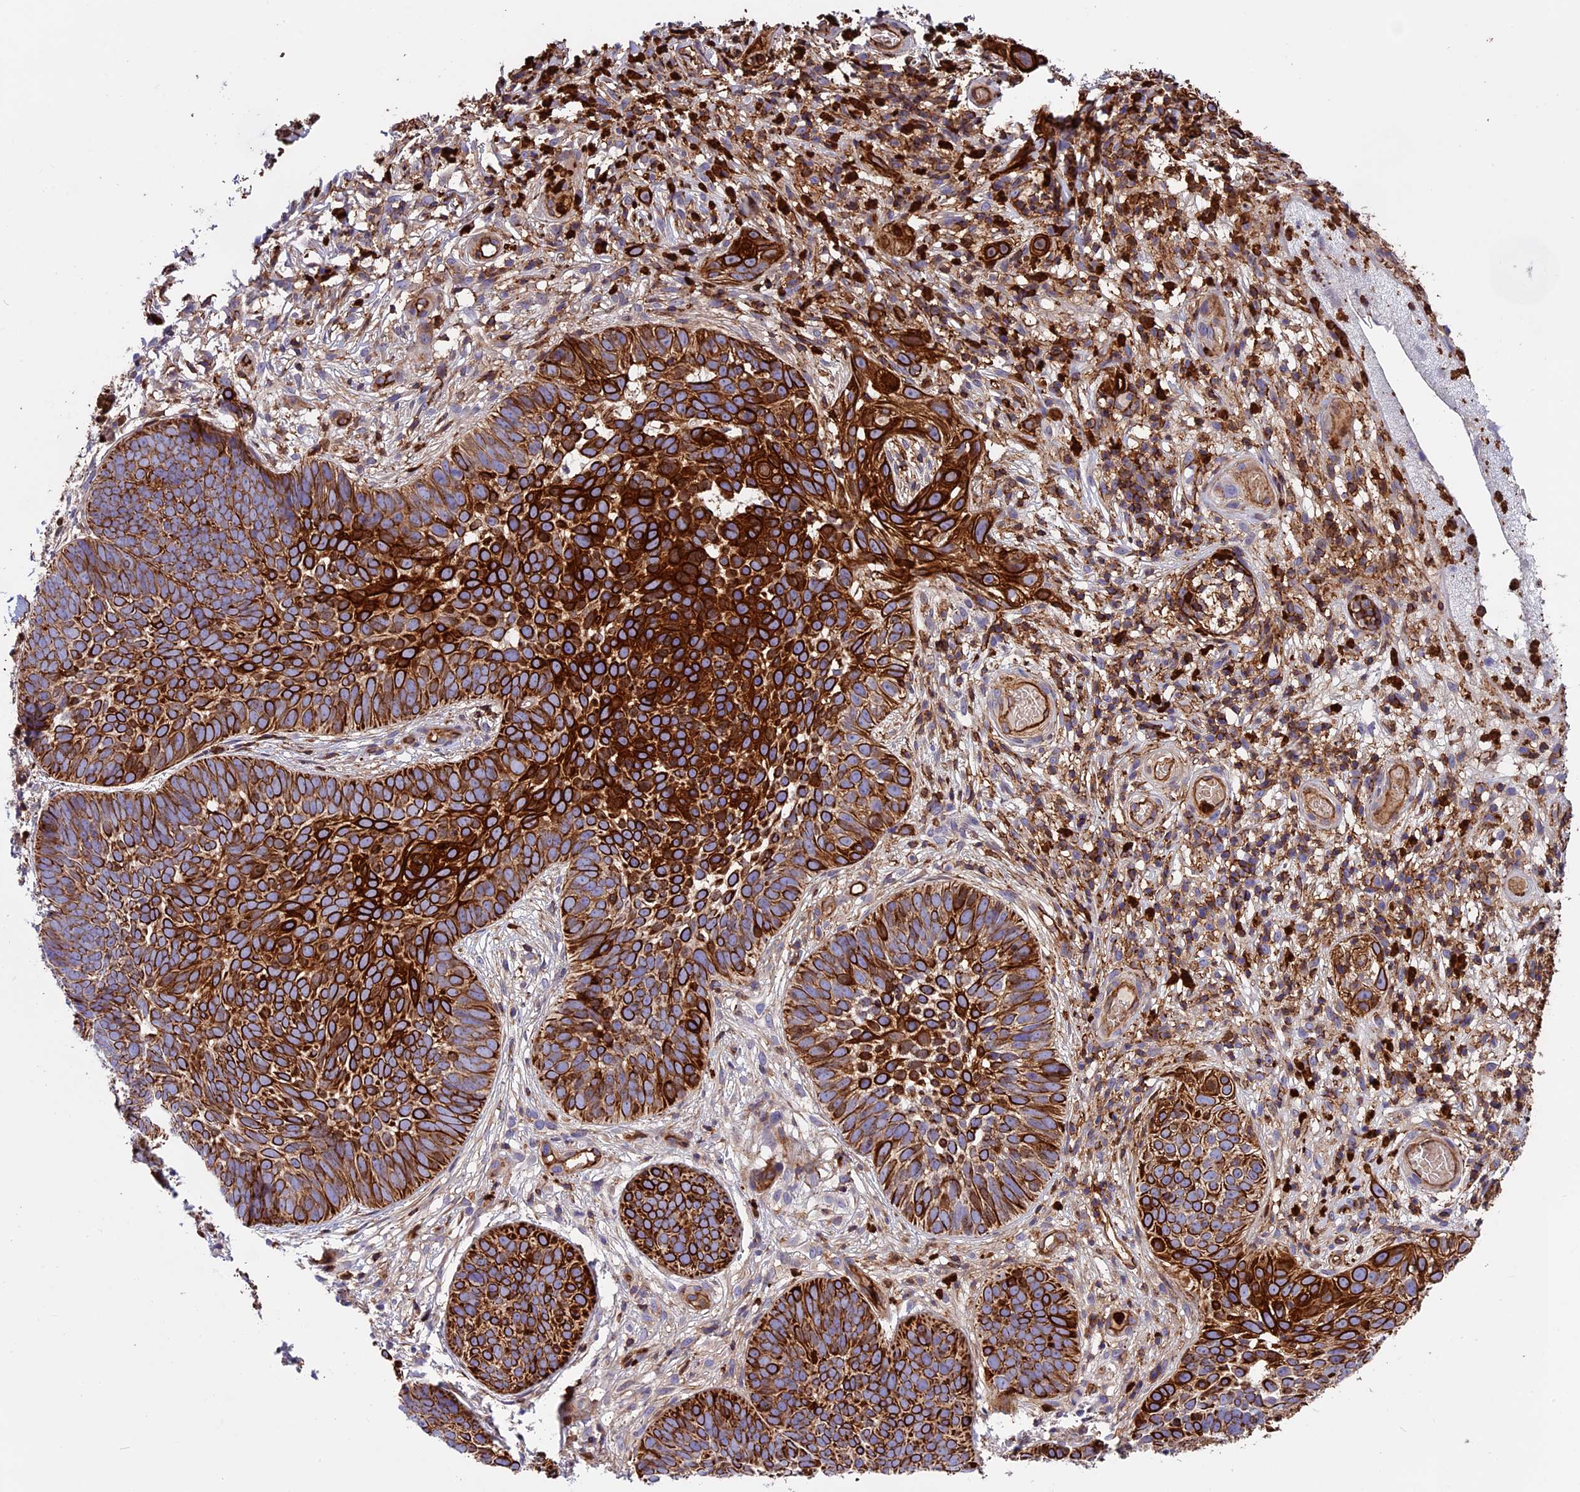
{"staining": {"intensity": "strong", "quantity": ">75%", "location": "cytoplasmic/membranous"}, "tissue": "skin cancer", "cell_type": "Tumor cells", "image_type": "cancer", "snomed": [{"axis": "morphology", "description": "Basal cell carcinoma"}, {"axis": "topography", "description": "Skin"}], "caption": "This is a histology image of IHC staining of skin basal cell carcinoma, which shows strong positivity in the cytoplasmic/membranous of tumor cells.", "gene": "CD99L2", "patient": {"sex": "male", "age": 89}}